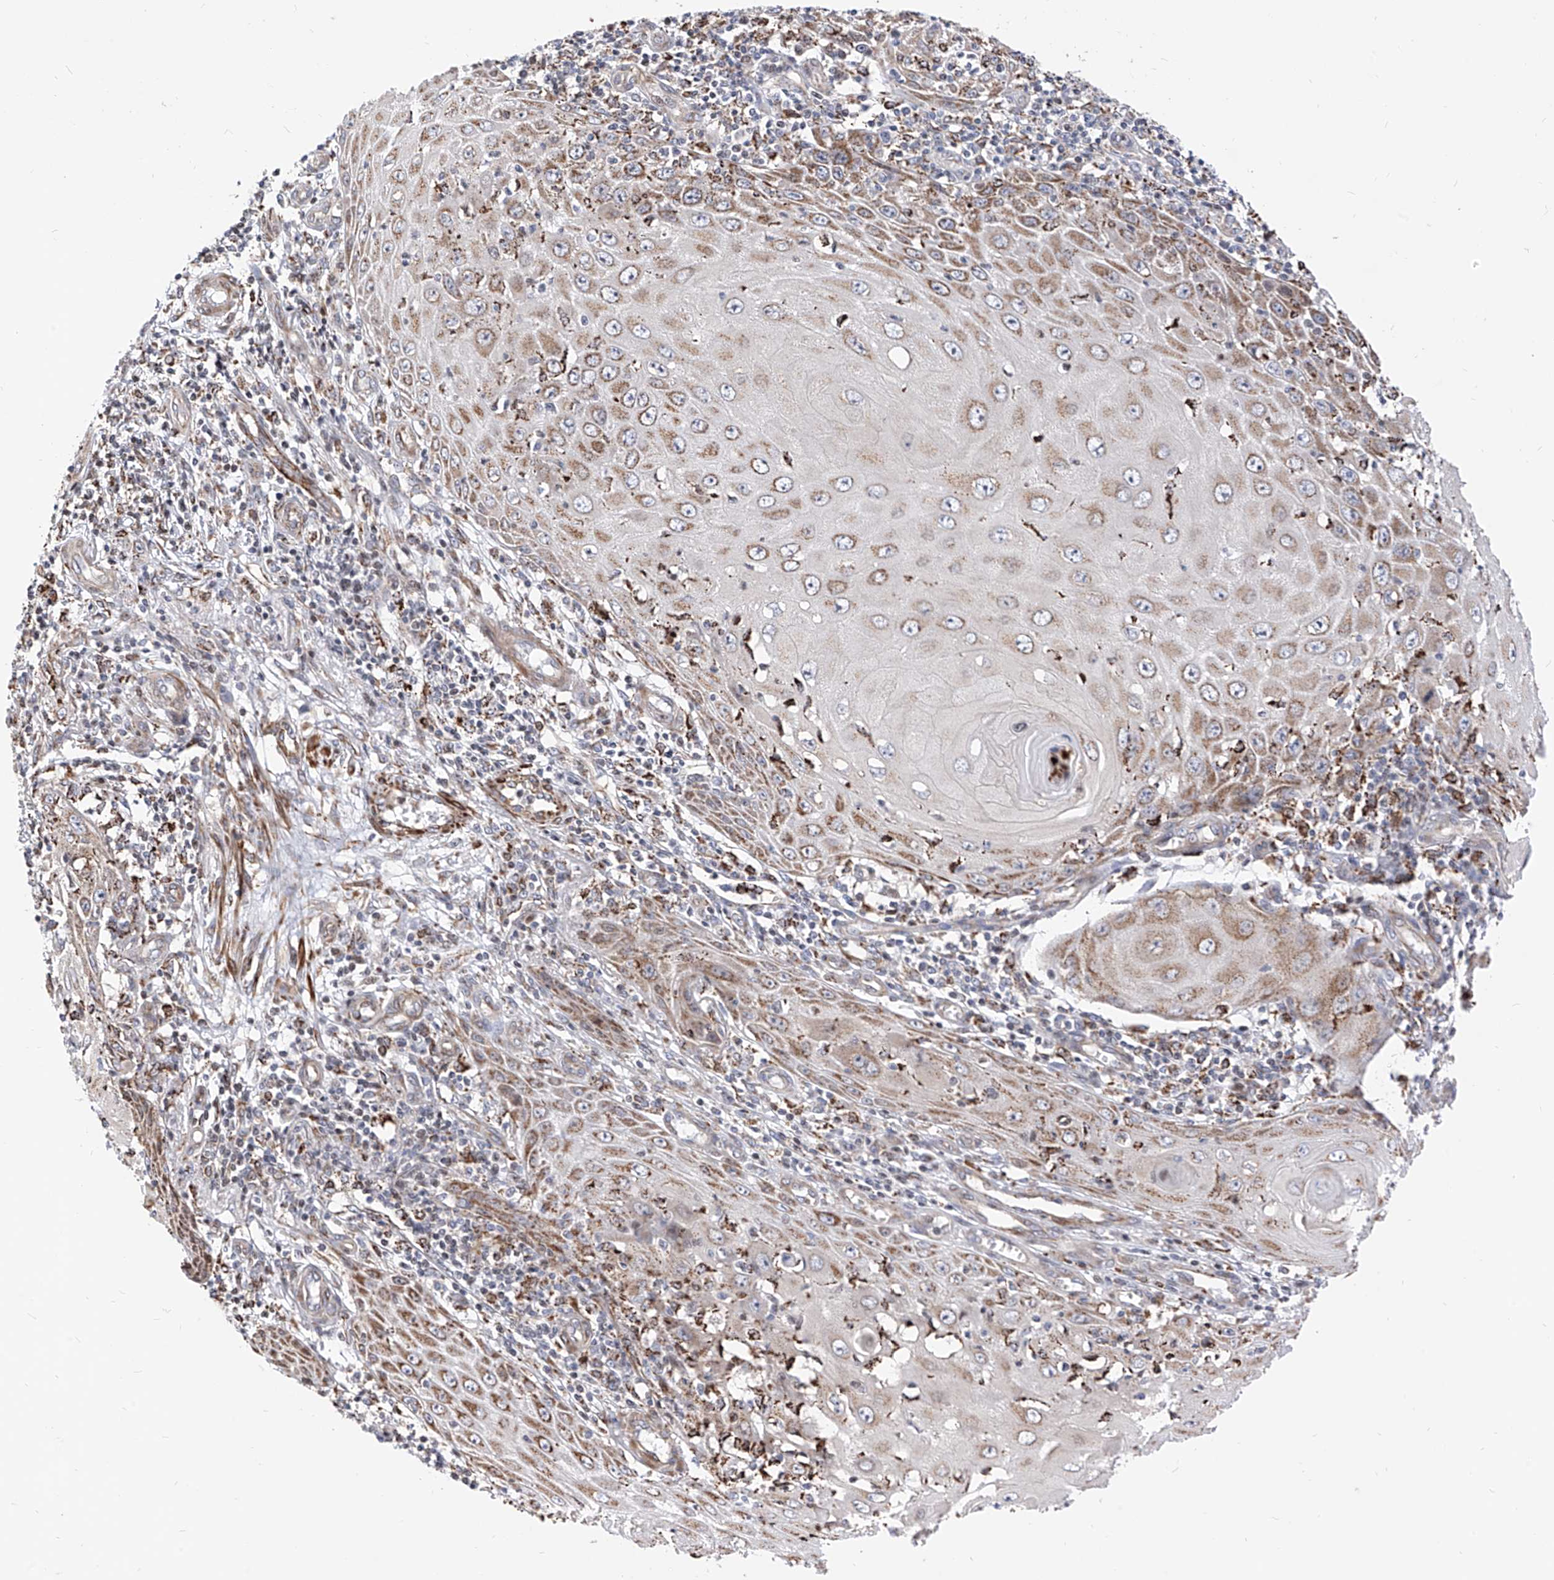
{"staining": {"intensity": "moderate", "quantity": ">75%", "location": "cytoplasmic/membranous"}, "tissue": "skin cancer", "cell_type": "Tumor cells", "image_type": "cancer", "snomed": [{"axis": "morphology", "description": "Squamous cell carcinoma, NOS"}, {"axis": "topography", "description": "Skin"}], "caption": "Immunohistochemistry (IHC) (DAB) staining of human skin cancer exhibits moderate cytoplasmic/membranous protein positivity in approximately >75% of tumor cells.", "gene": "TTLL8", "patient": {"sex": "female", "age": 73}}